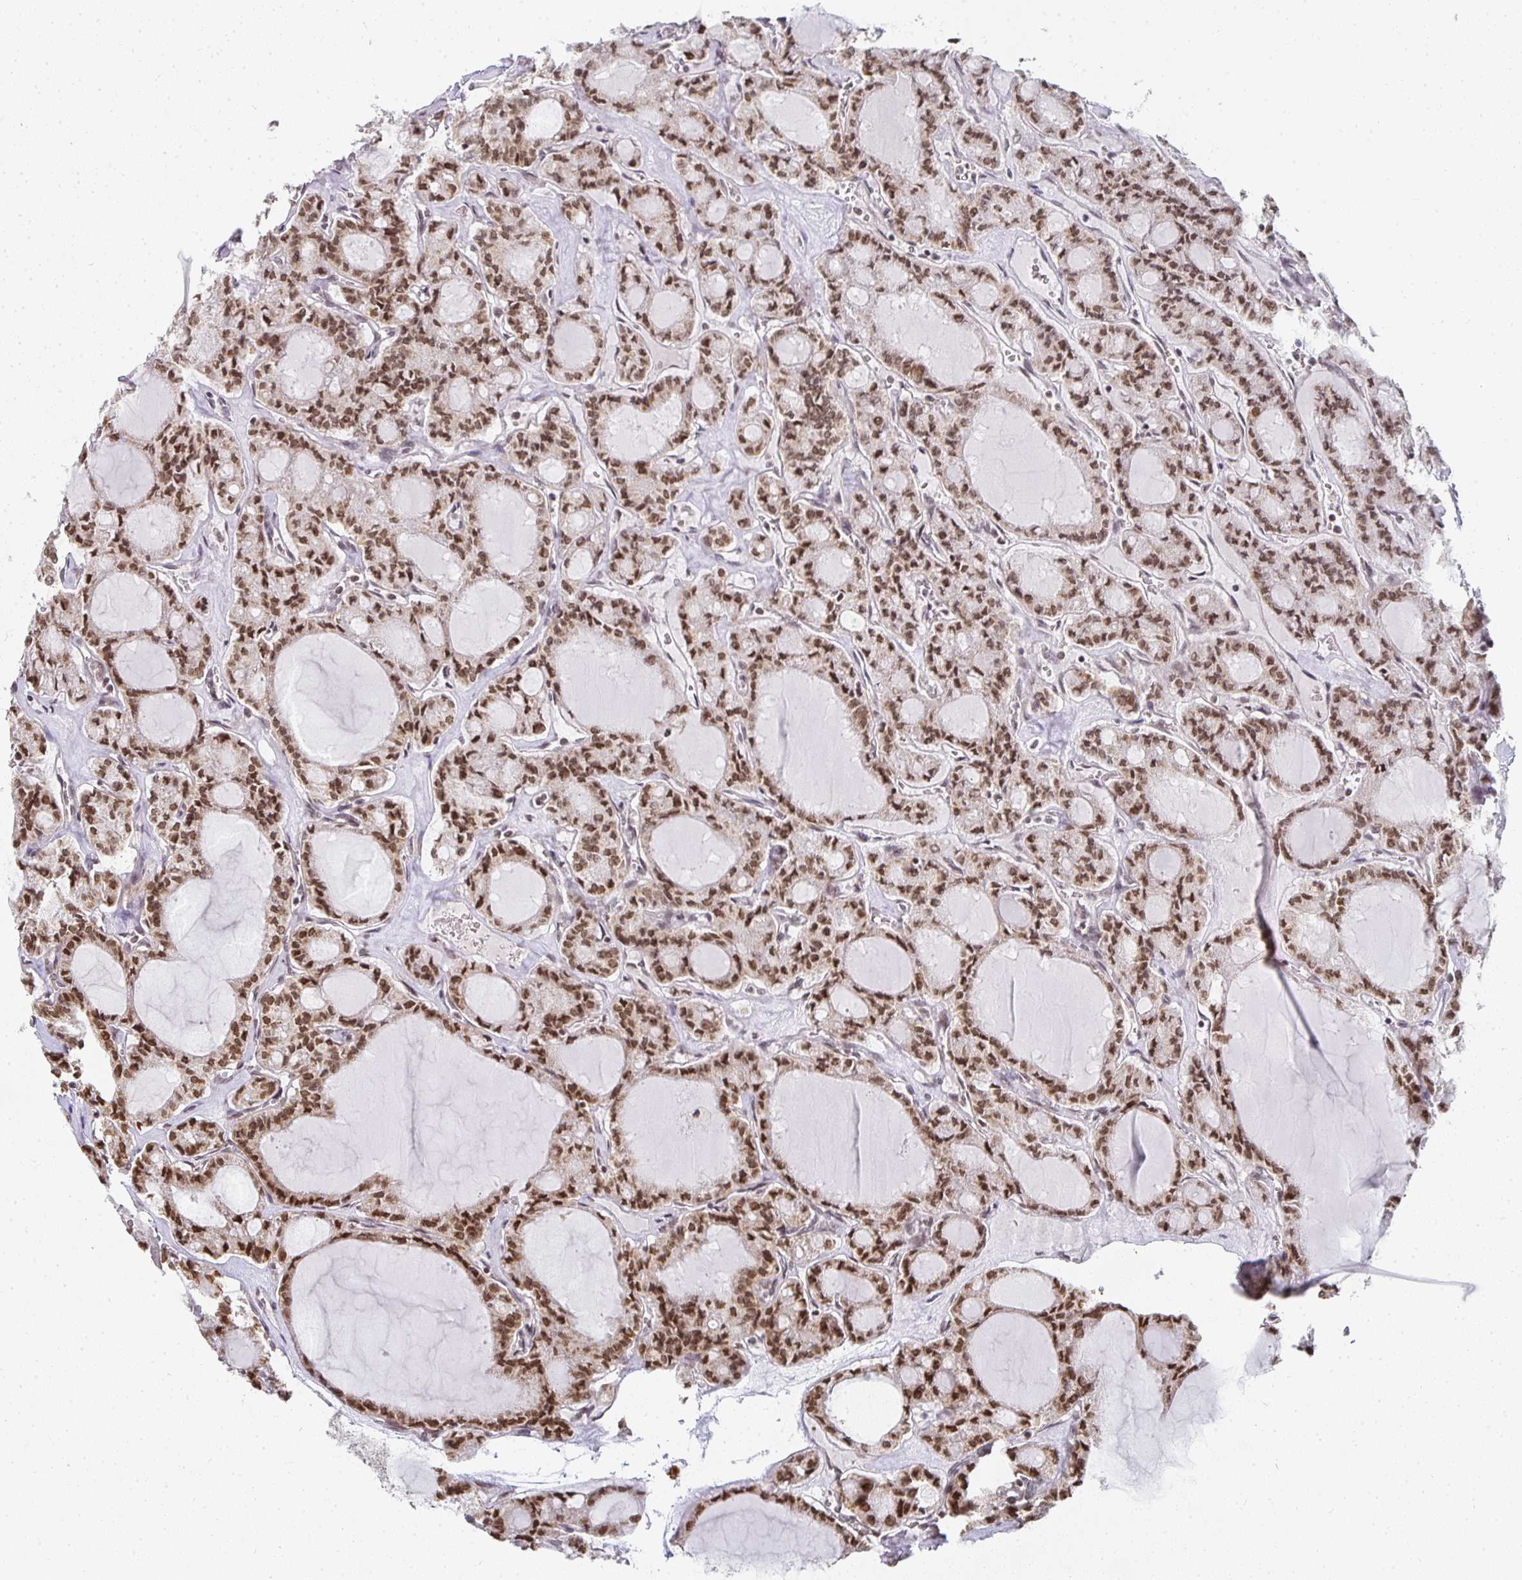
{"staining": {"intensity": "moderate", "quantity": ">75%", "location": "nuclear"}, "tissue": "thyroid cancer", "cell_type": "Tumor cells", "image_type": "cancer", "snomed": [{"axis": "morphology", "description": "Papillary adenocarcinoma, NOS"}, {"axis": "topography", "description": "Thyroid gland"}], "caption": "This photomicrograph displays thyroid papillary adenocarcinoma stained with IHC to label a protein in brown. The nuclear of tumor cells show moderate positivity for the protein. Nuclei are counter-stained blue.", "gene": "SMARCA2", "patient": {"sex": "male", "age": 87}}